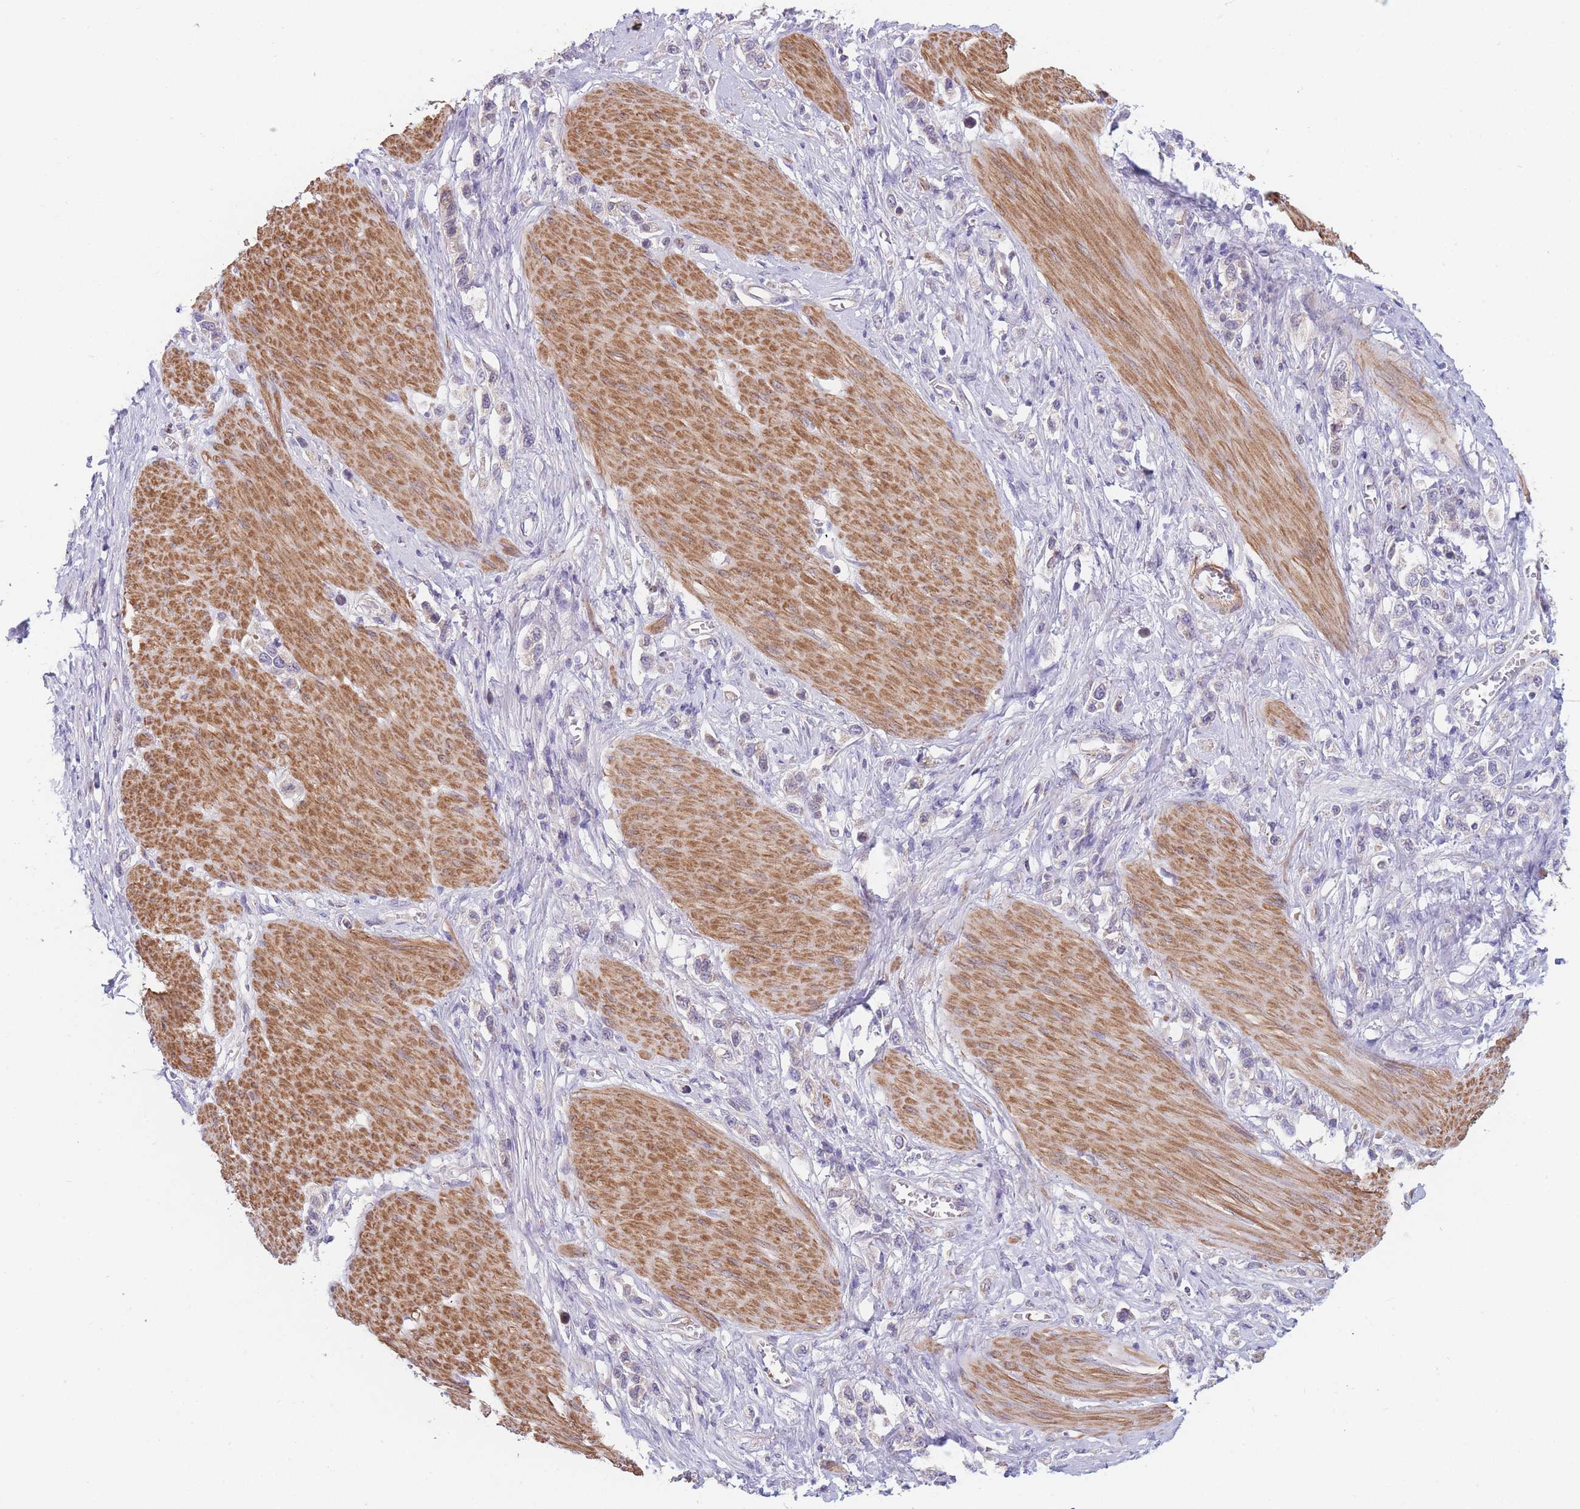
{"staining": {"intensity": "negative", "quantity": "none", "location": "none"}, "tissue": "stomach cancer", "cell_type": "Tumor cells", "image_type": "cancer", "snomed": [{"axis": "morphology", "description": "Adenocarcinoma, NOS"}, {"axis": "topography", "description": "Stomach"}], "caption": "Adenocarcinoma (stomach) was stained to show a protein in brown. There is no significant expression in tumor cells. (DAB immunohistochemistry (IHC), high magnification).", "gene": "SMPD4", "patient": {"sex": "female", "age": 65}}